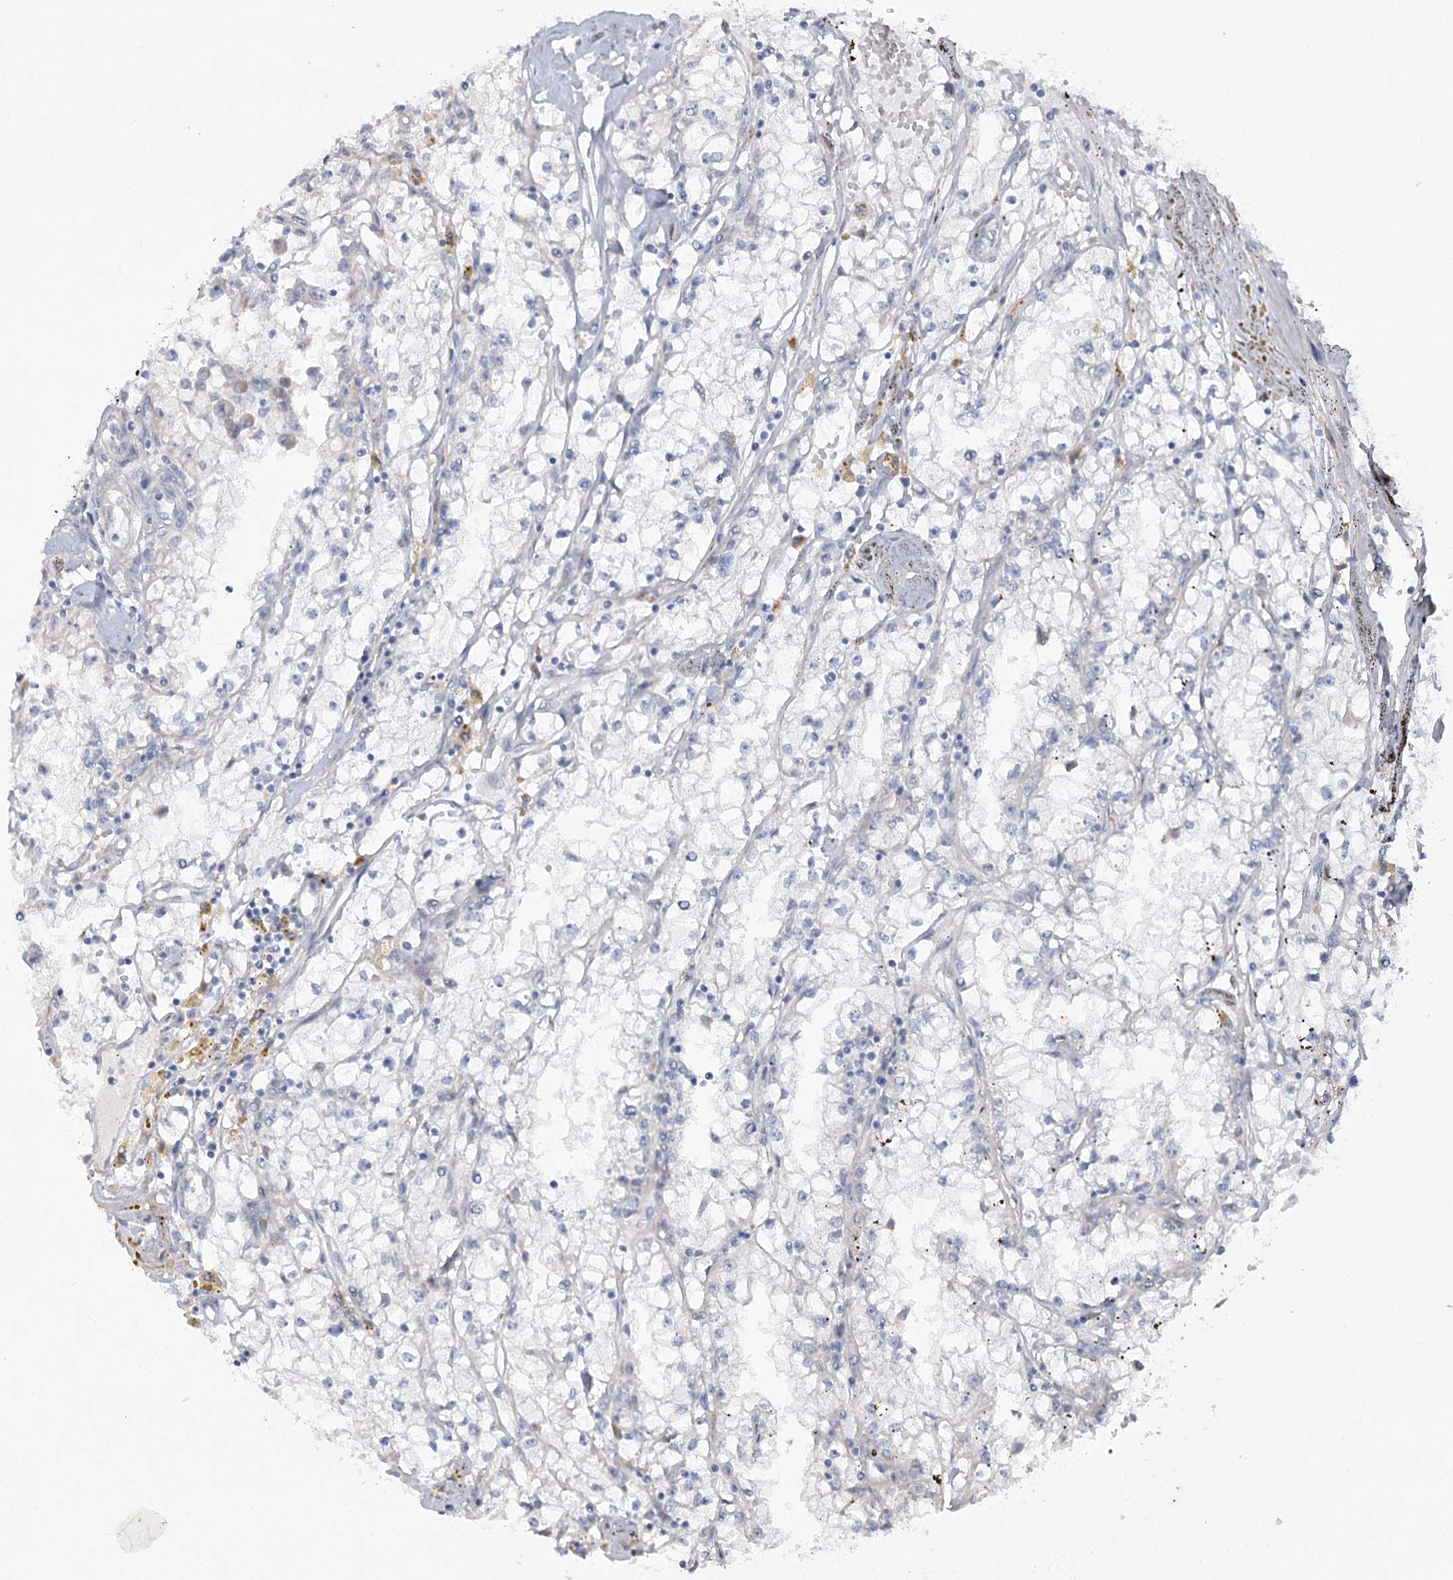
{"staining": {"intensity": "negative", "quantity": "none", "location": "none"}, "tissue": "renal cancer", "cell_type": "Tumor cells", "image_type": "cancer", "snomed": [{"axis": "morphology", "description": "Adenocarcinoma, NOS"}, {"axis": "topography", "description": "Kidney"}], "caption": "An image of renal adenocarcinoma stained for a protein exhibits no brown staining in tumor cells. (DAB immunohistochemistry visualized using brightfield microscopy, high magnification).", "gene": "PLA2G12A", "patient": {"sex": "male", "age": 56}}